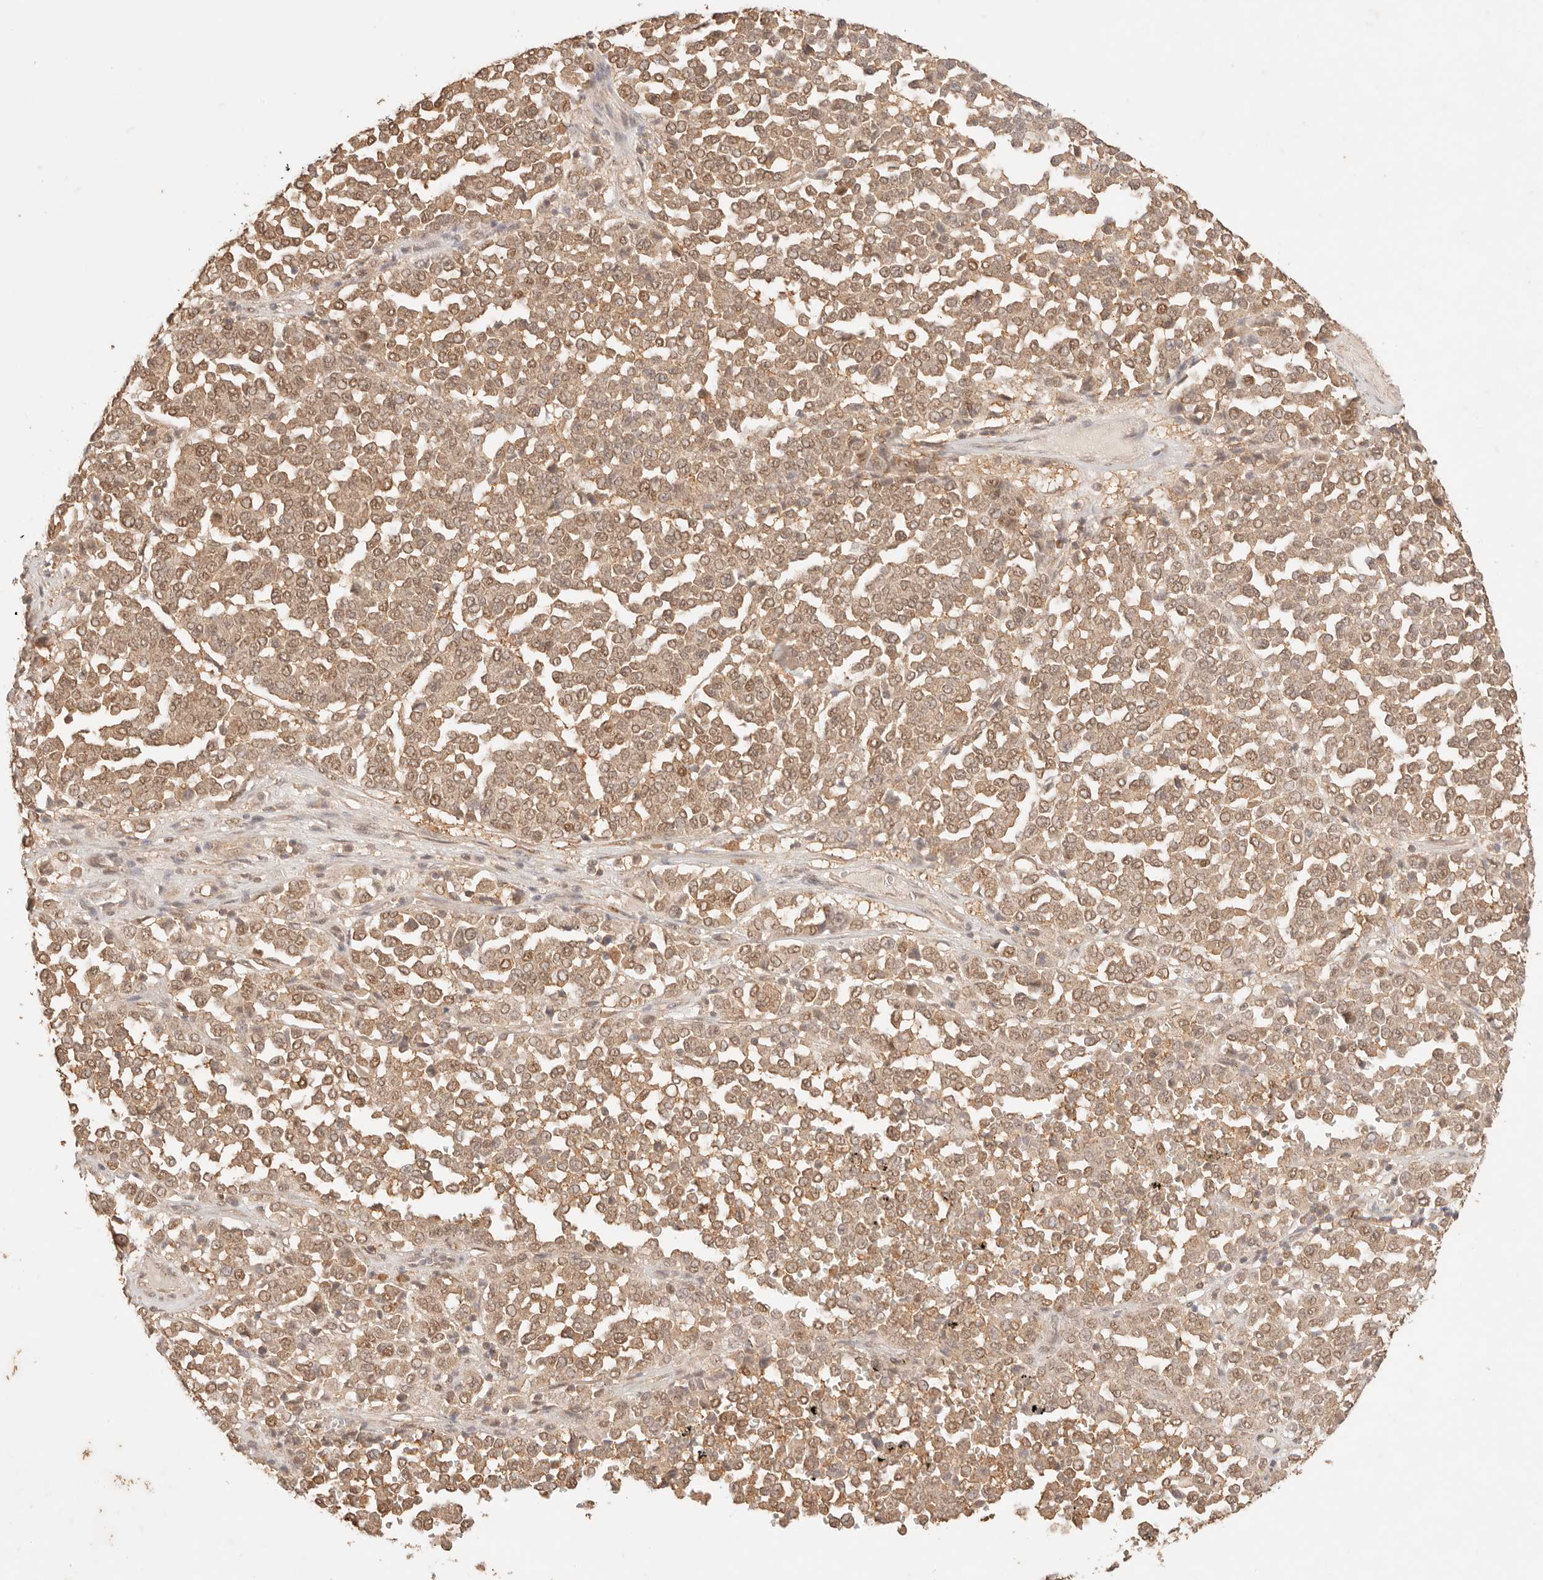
{"staining": {"intensity": "moderate", "quantity": ">75%", "location": "cytoplasmic/membranous,nuclear"}, "tissue": "melanoma", "cell_type": "Tumor cells", "image_type": "cancer", "snomed": [{"axis": "morphology", "description": "Malignant melanoma, Metastatic site"}, {"axis": "topography", "description": "Pancreas"}], "caption": "High-magnification brightfield microscopy of melanoma stained with DAB (brown) and counterstained with hematoxylin (blue). tumor cells exhibit moderate cytoplasmic/membranous and nuclear staining is identified in about>75% of cells.", "gene": "TRIM11", "patient": {"sex": "female", "age": 30}}